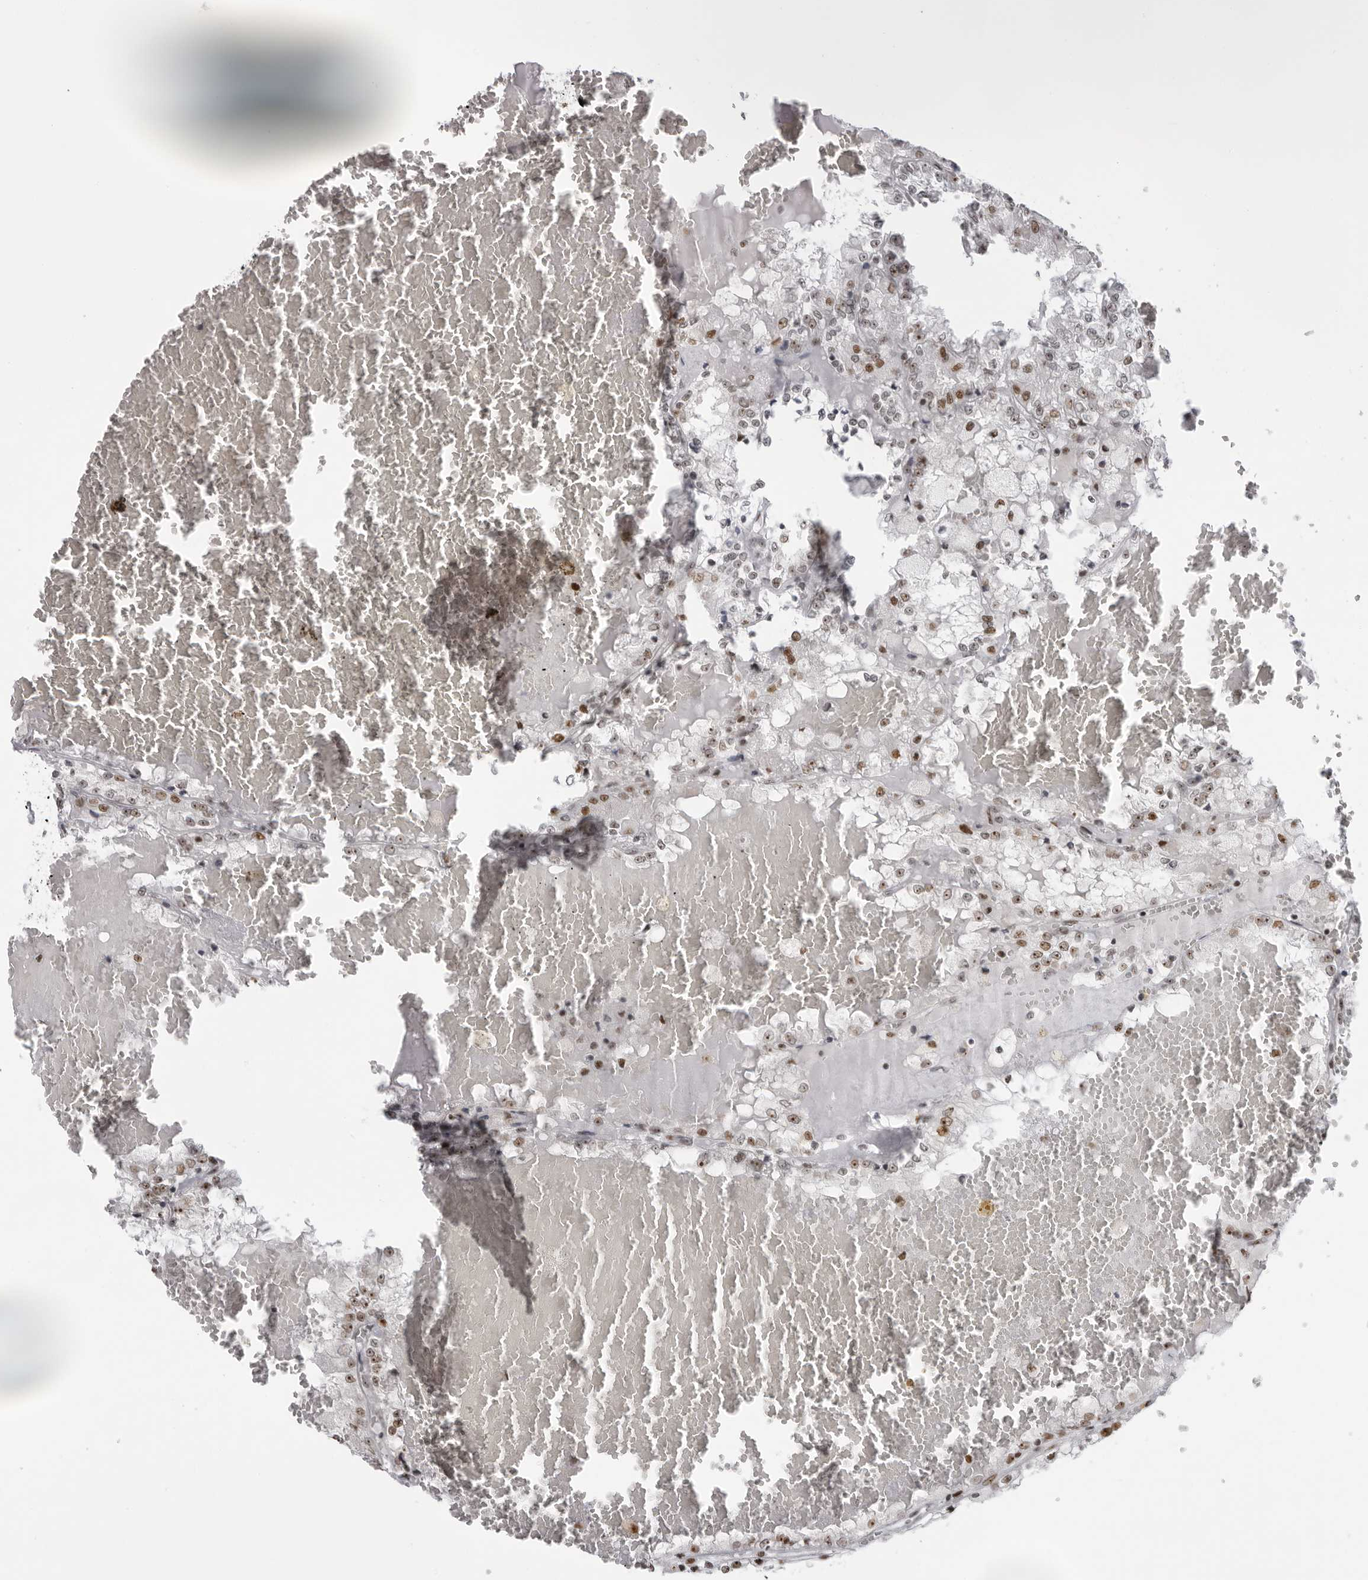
{"staining": {"intensity": "moderate", "quantity": ">75%", "location": "nuclear"}, "tissue": "renal cancer", "cell_type": "Tumor cells", "image_type": "cancer", "snomed": [{"axis": "morphology", "description": "Adenocarcinoma, NOS"}, {"axis": "topography", "description": "Kidney"}], "caption": "DAB immunohistochemical staining of adenocarcinoma (renal) displays moderate nuclear protein expression in approximately >75% of tumor cells.", "gene": "DHX9", "patient": {"sex": "female", "age": 56}}